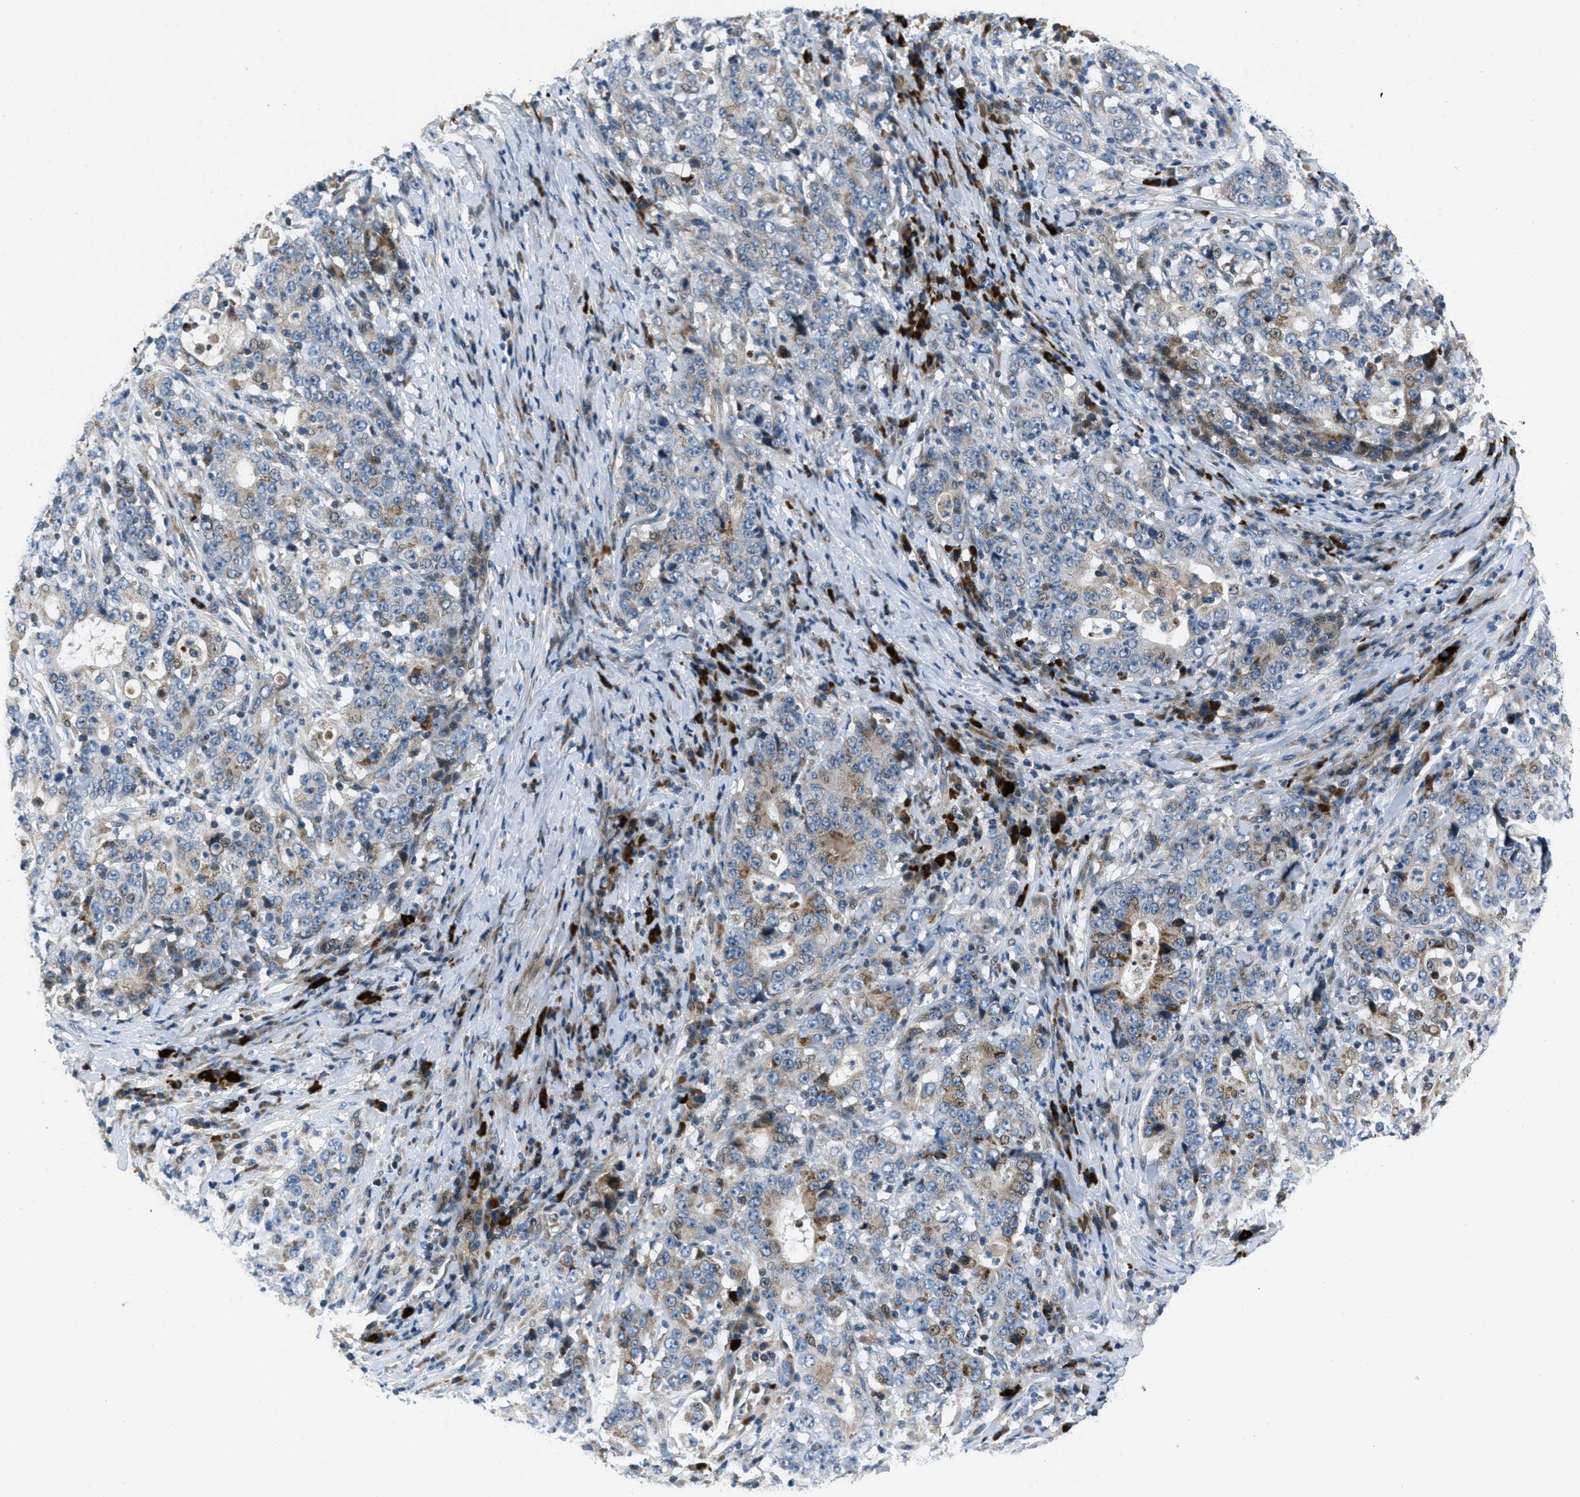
{"staining": {"intensity": "moderate", "quantity": "<25%", "location": "cytoplasmic/membranous"}, "tissue": "stomach cancer", "cell_type": "Tumor cells", "image_type": "cancer", "snomed": [{"axis": "morphology", "description": "Normal tissue, NOS"}, {"axis": "morphology", "description": "Adenocarcinoma, NOS"}, {"axis": "topography", "description": "Stomach, upper"}, {"axis": "topography", "description": "Stomach"}], "caption": "Immunohistochemical staining of stomach cancer (adenocarcinoma) reveals low levels of moderate cytoplasmic/membranous protein positivity in about <25% of tumor cells.", "gene": "CLEC2D", "patient": {"sex": "male", "age": 59}}